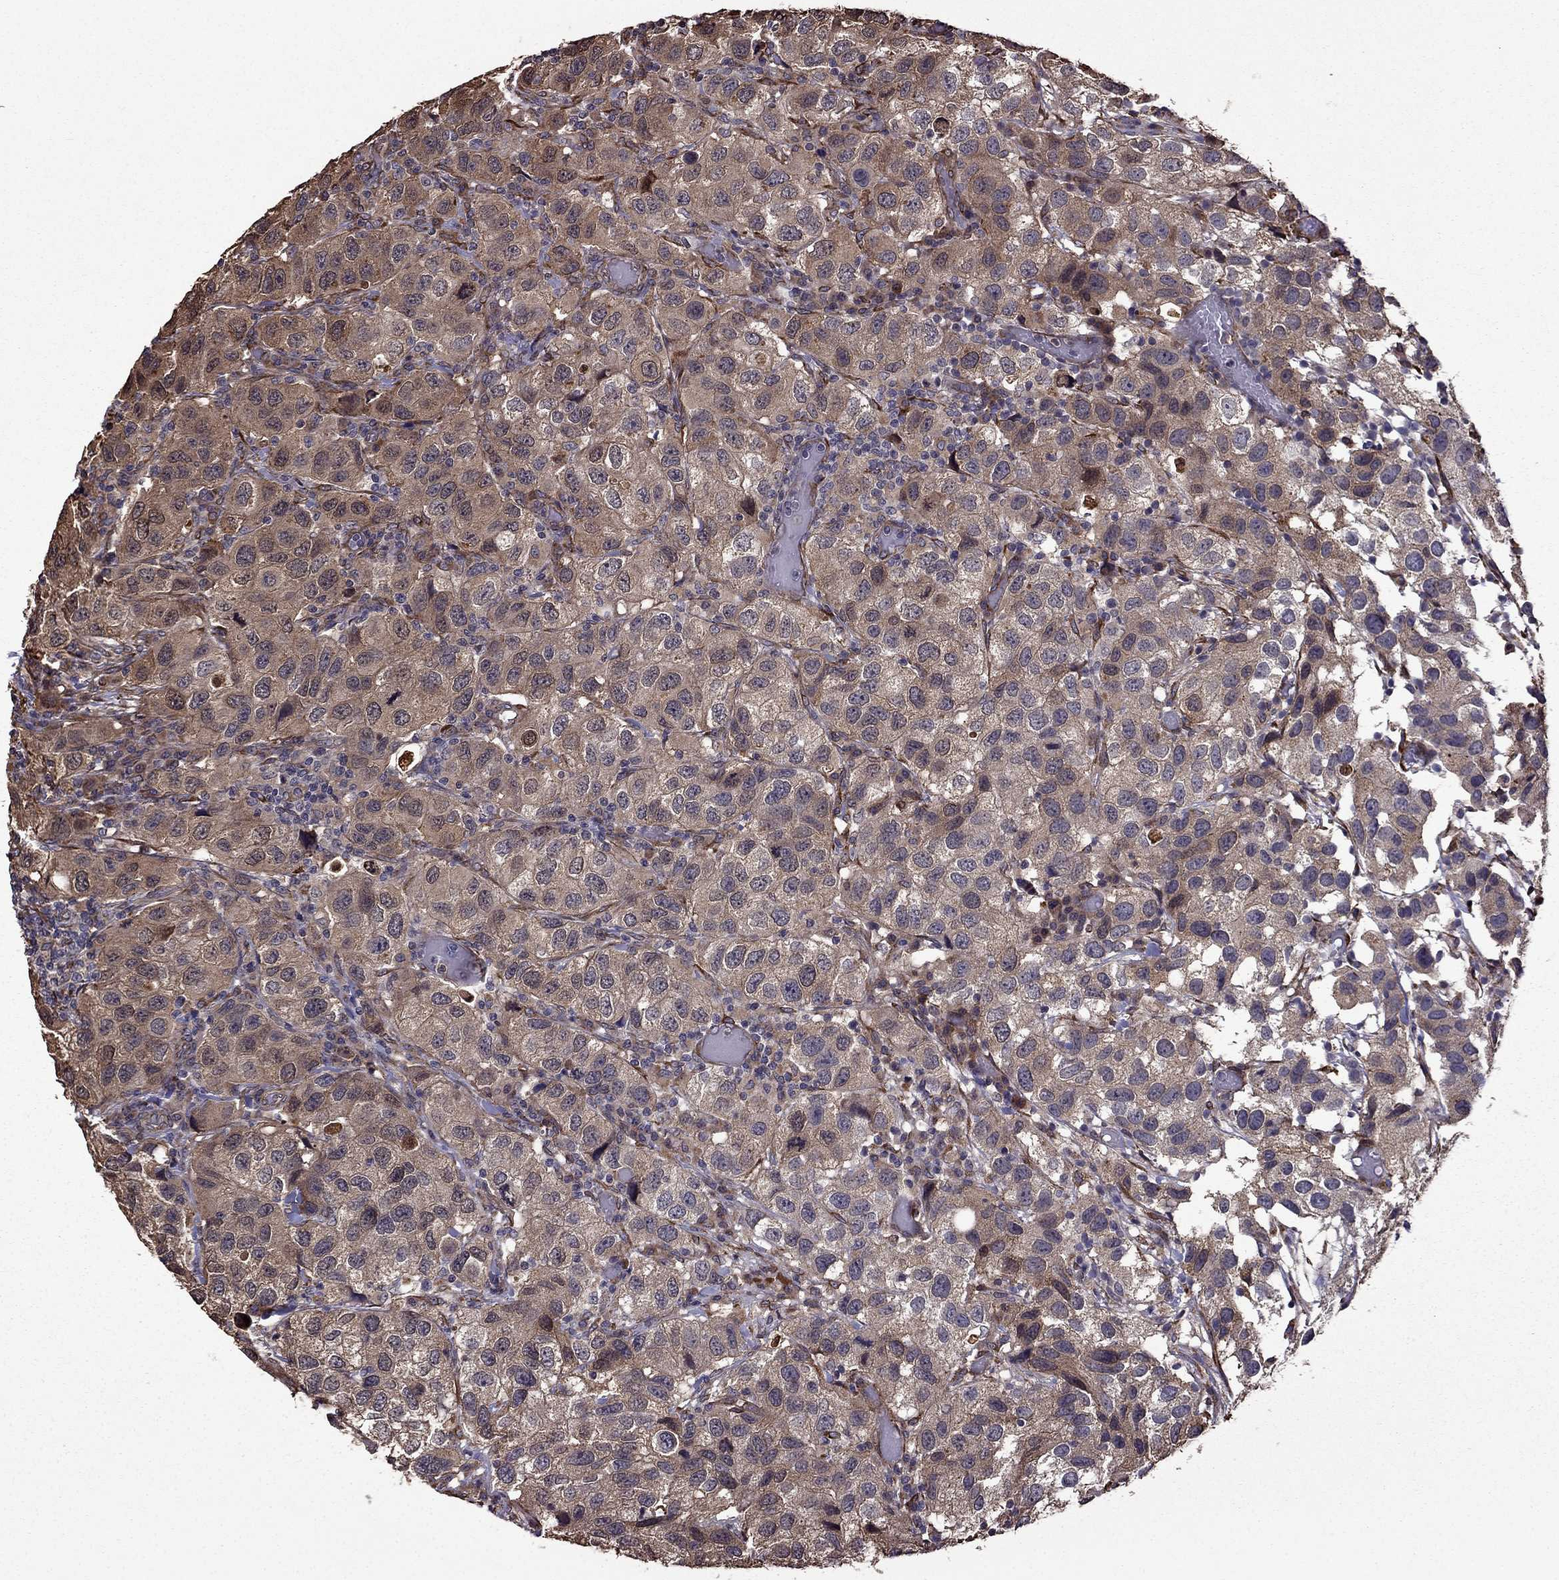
{"staining": {"intensity": "moderate", "quantity": ">75%", "location": "cytoplasmic/membranous"}, "tissue": "urothelial cancer", "cell_type": "Tumor cells", "image_type": "cancer", "snomed": [{"axis": "morphology", "description": "Urothelial carcinoma, High grade"}, {"axis": "topography", "description": "Urinary bladder"}], "caption": "Protein staining of urothelial cancer tissue reveals moderate cytoplasmic/membranous positivity in approximately >75% of tumor cells.", "gene": "IKBIP", "patient": {"sex": "male", "age": 79}}